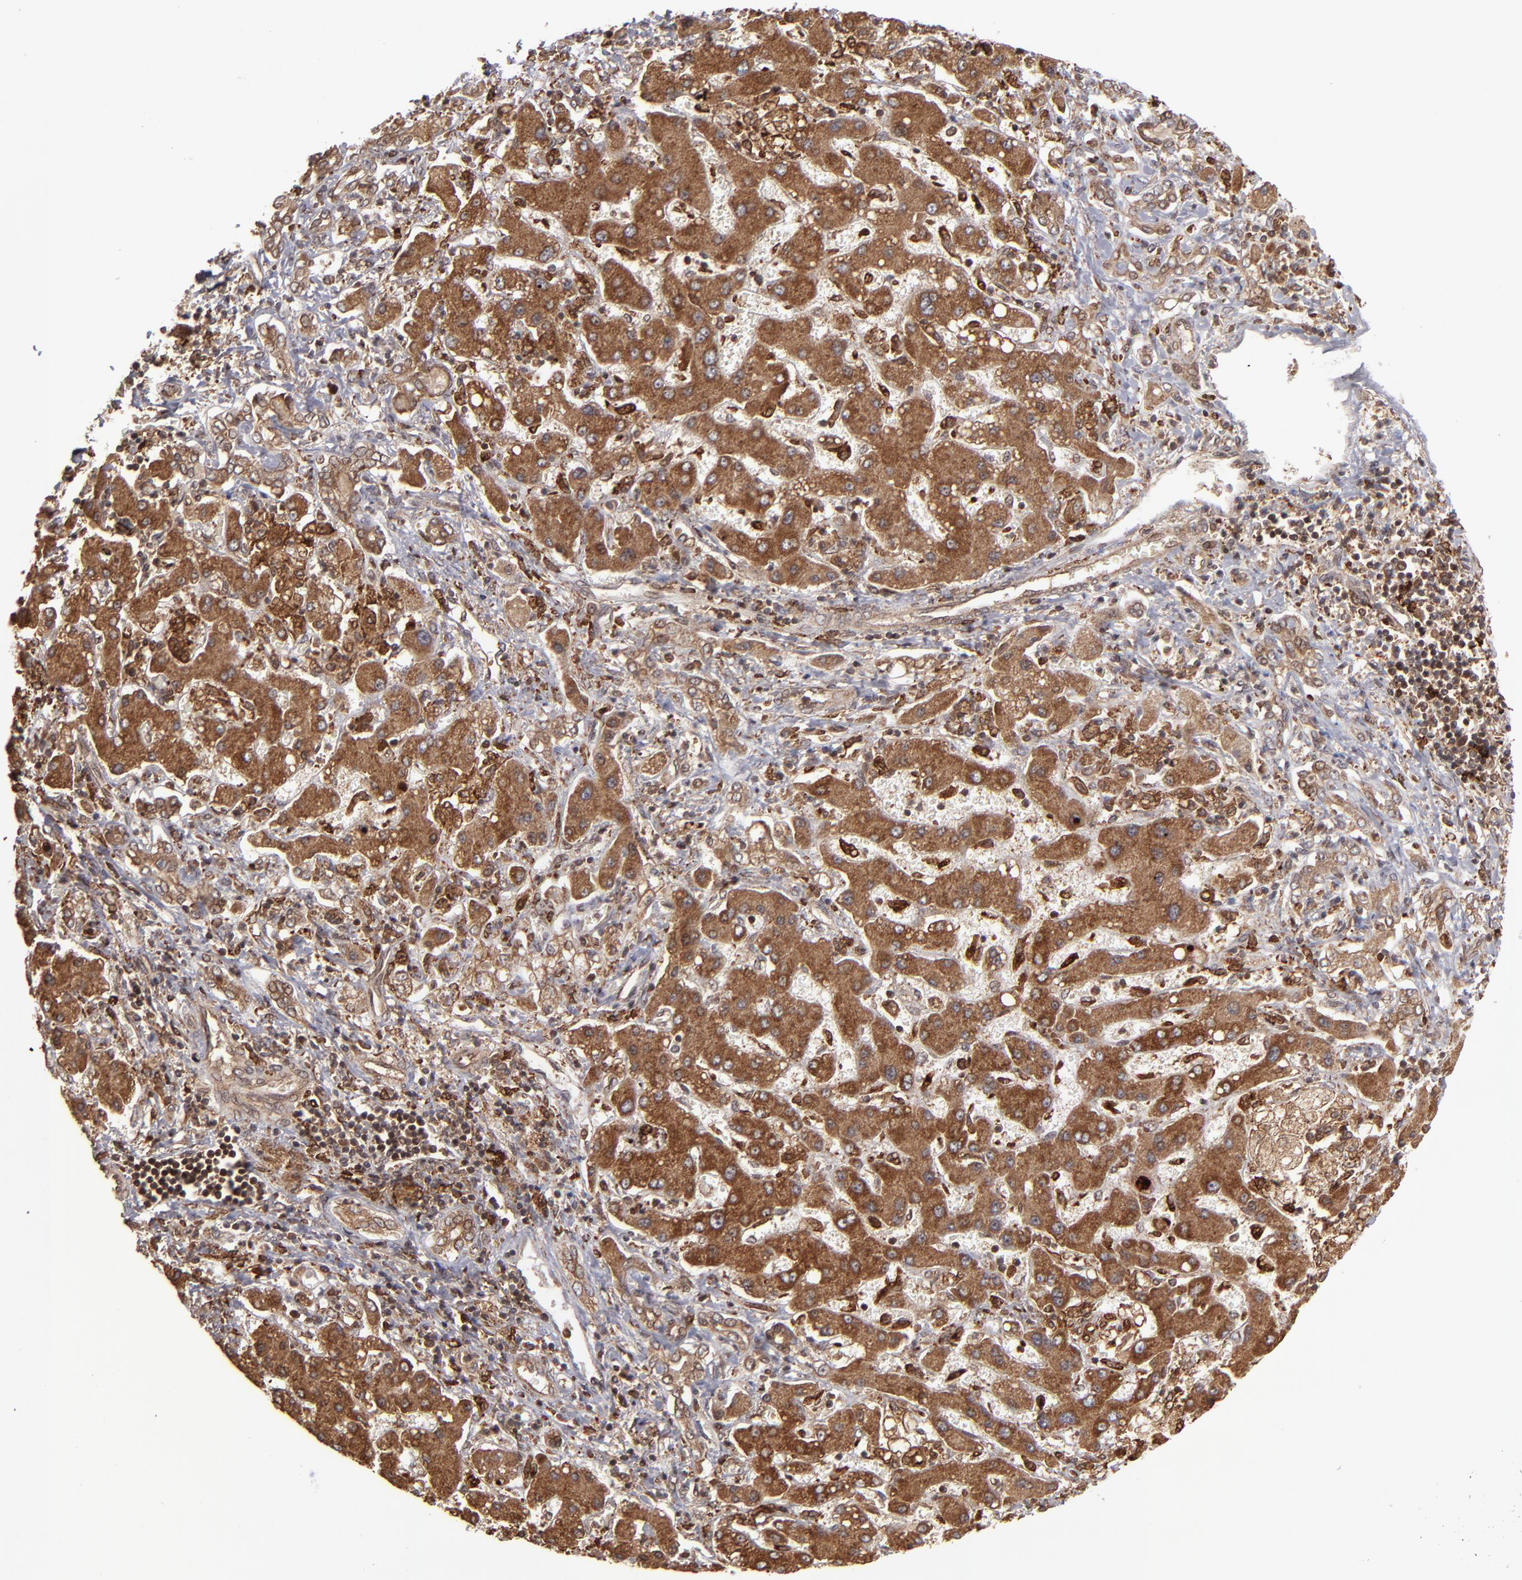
{"staining": {"intensity": "strong", "quantity": ">75%", "location": "cytoplasmic/membranous,nuclear"}, "tissue": "liver cancer", "cell_type": "Tumor cells", "image_type": "cancer", "snomed": [{"axis": "morphology", "description": "Cholangiocarcinoma"}, {"axis": "topography", "description": "Liver"}], "caption": "IHC histopathology image of neoplastic tissue: liver cancer stained using immunohistochemistry (IHC) displays high levels of strong protein expression localized specifically in the cytoplasmic/membranous and nuclear of tumor cells, appearing as a cytoplasmic/membranous and nuclear brown color.", "gene": "RGS6", "patient": {"sex": "male", "age": 50}}